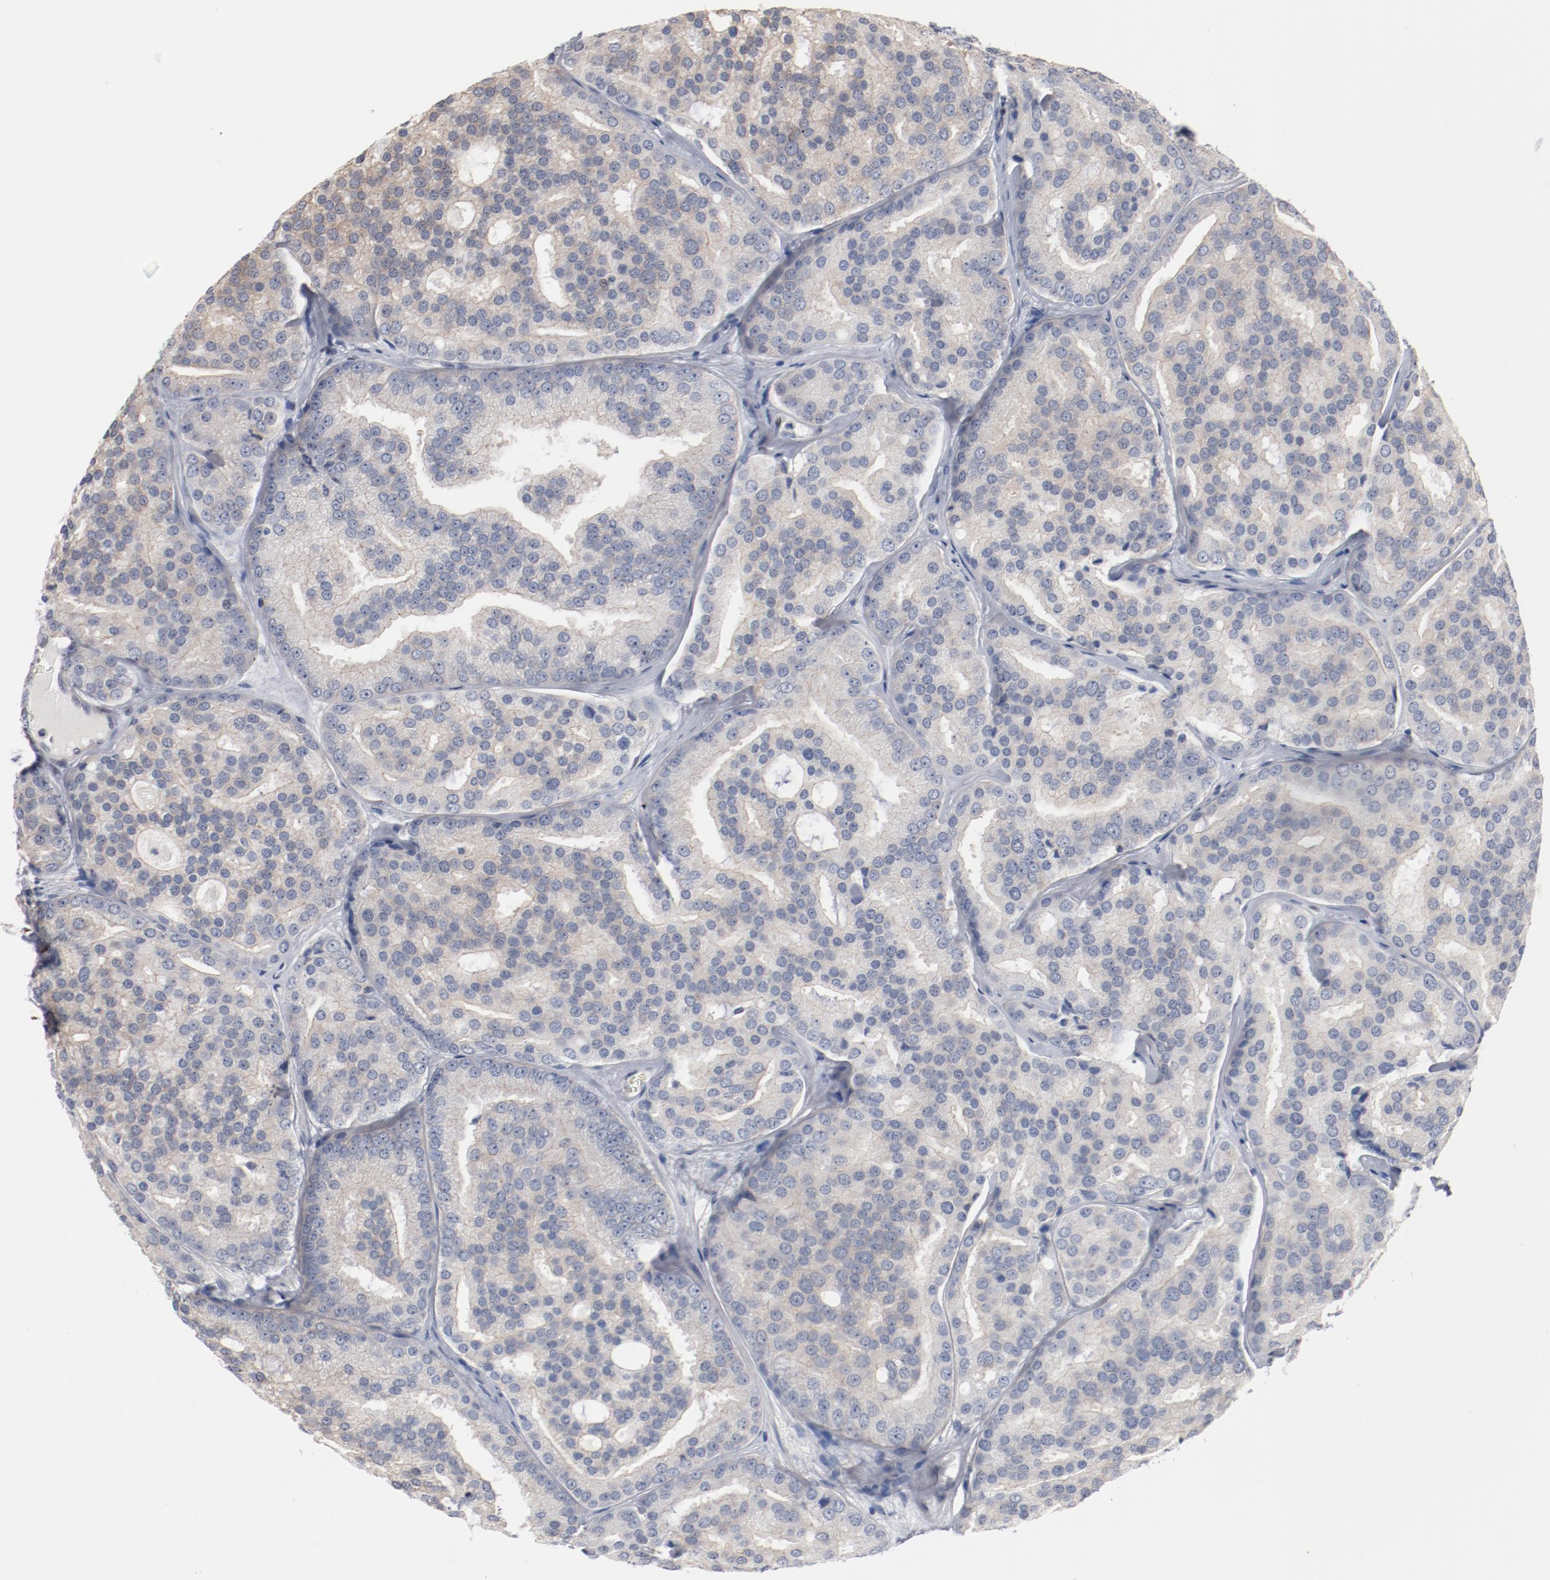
{"staining": {"intensity": "negative", "quantity": "none", "location": "none"}, "tissue": "prostate cancer", "cell_type": "Tumor cells", "image_type": "cancer", "snomed": [{"axis": "morphology", "description": "Adenocarcinoma, High grade"}, {"axis": "topography", "description": "Prostate"}], "caption": "Prostate cancer was stained to show a protein in brown. There is no significant positivity in tumor cells.", "gene": "ZEB2", "patient": {"sex": "male", "age": 64}}